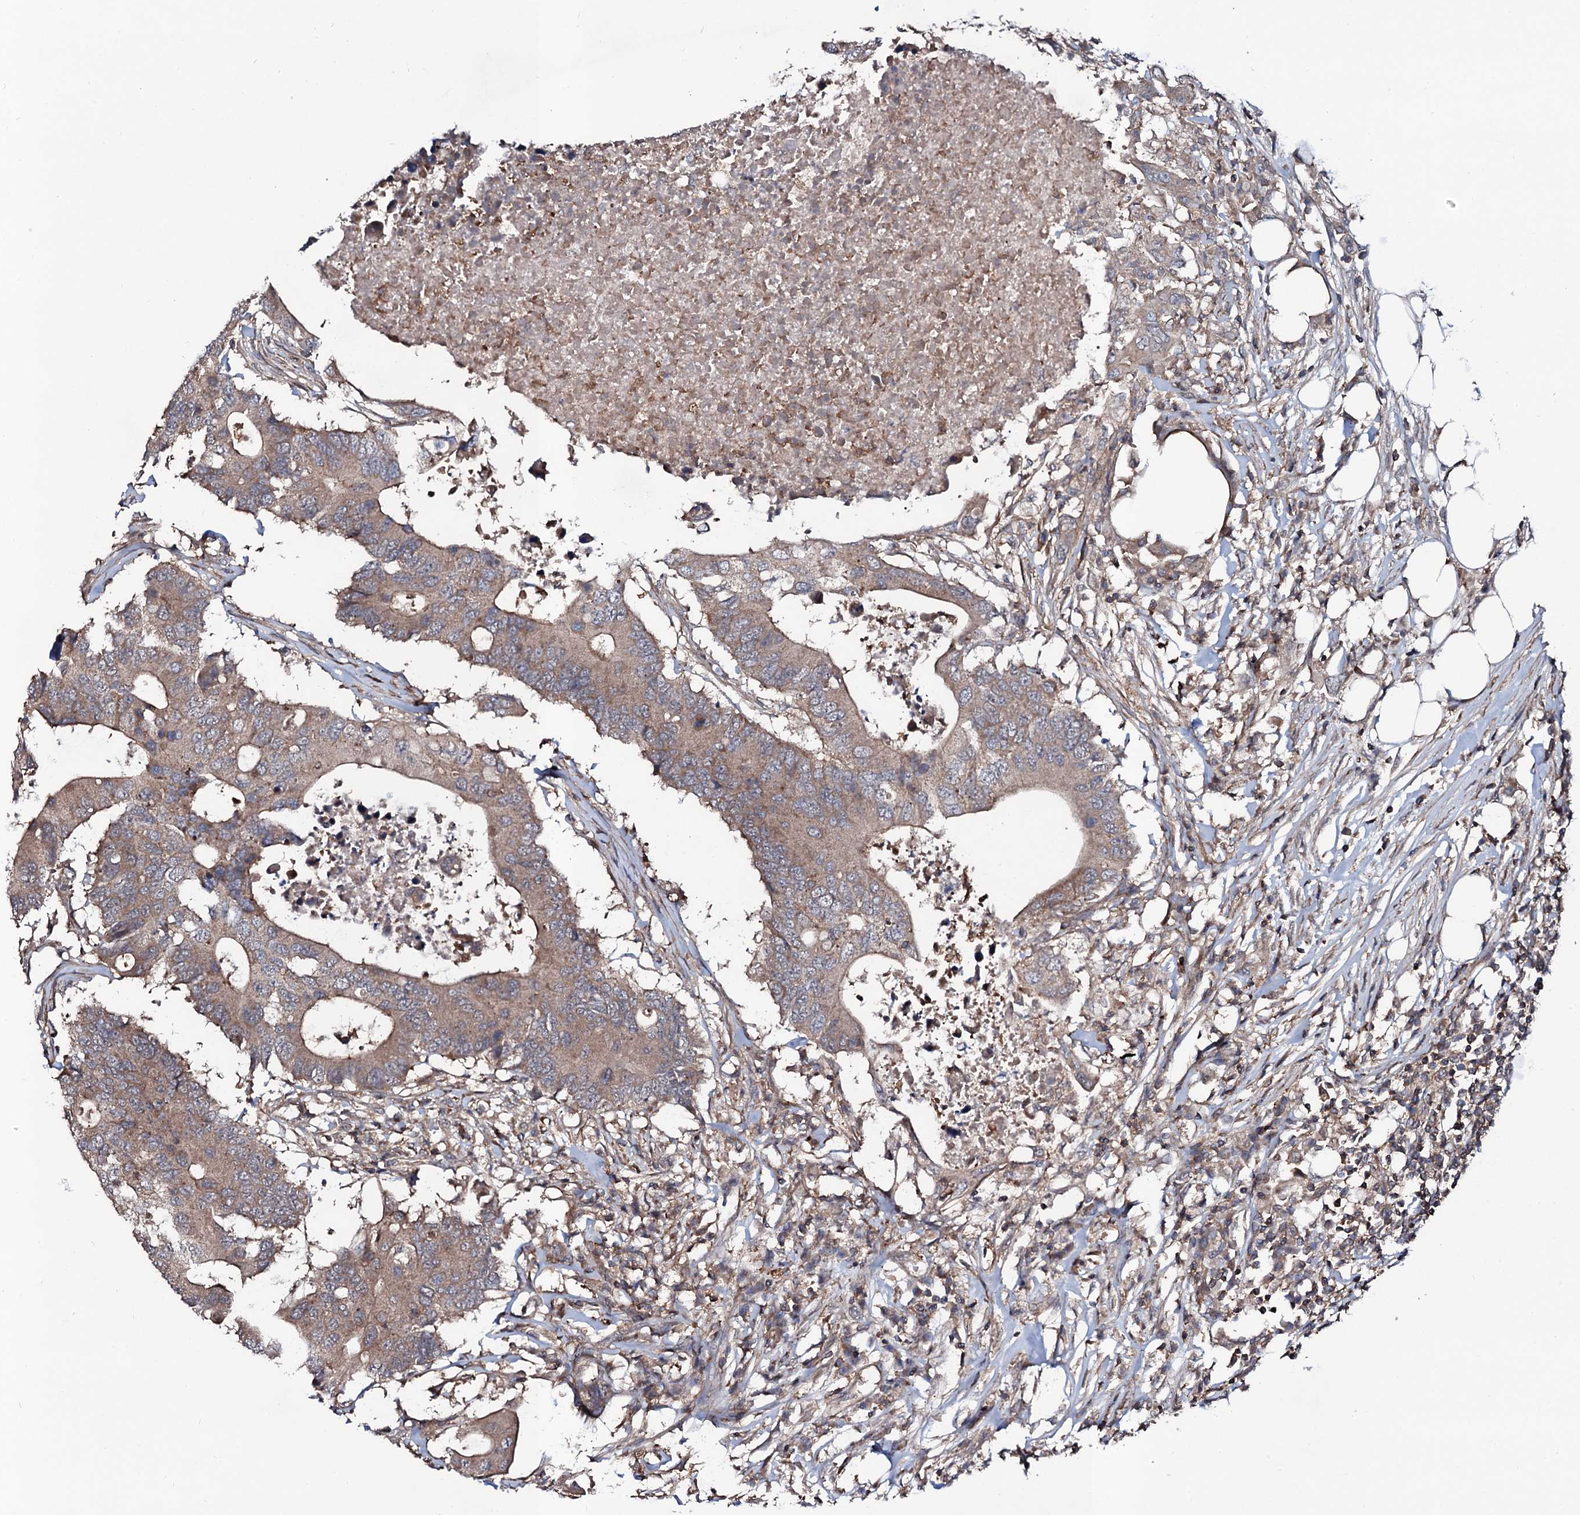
{"staining": {"intensity": "weak", "quantity": ">75%", "location": "cytoplasmic/membranous"}, "tissue": "colorectal cancer", "cell_type": "Tumor cells", "image_type": "cancer", "snomed": [{"axis": "morphology", "description": "Adenocarcinoma, NOS"}, {"axis": "topography", "description": "Colon"}], "caption": "Protein expression analysis of colorectal cancer (adenocarcinoma) displays weak cytoplasmic/membranous positivity in approximately >75% of tumor cells. (brown staining indicates protein expression, while blue staining denotes nuclei).", "gene": "COG6", "patient": {"sex": "male", "age": 71}}